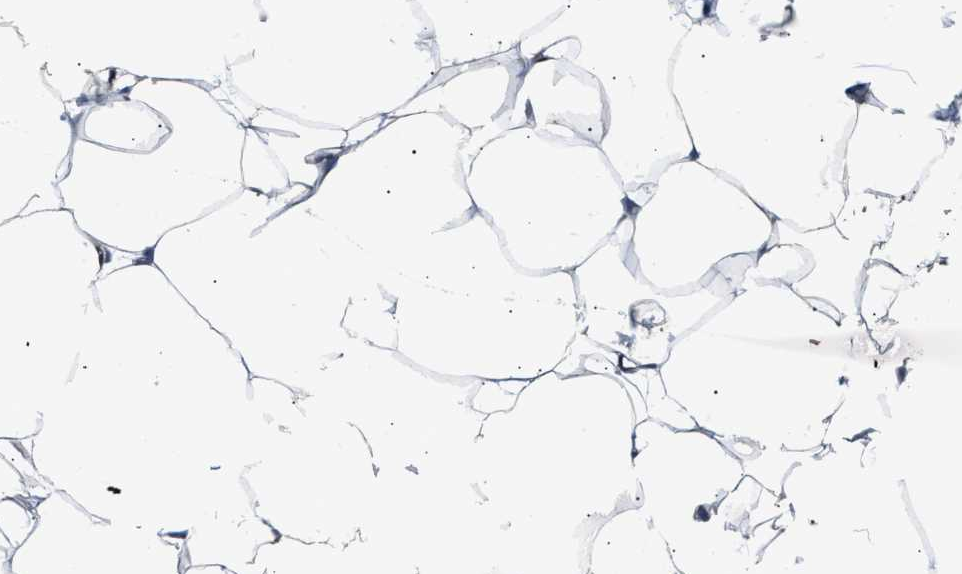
{"staining": {"intensity": "moderate", "quantity": "<25%", "location": "cytoplasmic/membranous"}, "tissue": "adipose tissue", "cell_type": "Adipocytes", "image_type": "normal", "snomed": [{"axis": "morphology", "description": "Normal tissue, NOS"}, {"axis": "topography", "description": "Breast"}, {"axis": "topography", "description": "Adipose tissue"}], "caption": "Human adipose tissue stained with a brown dye shows moderate cytoplasmic/membranous positive staining in about <25% of adipocytes.", "gene": "FHL1", "patient": {"sex": "female", "age": 25}}